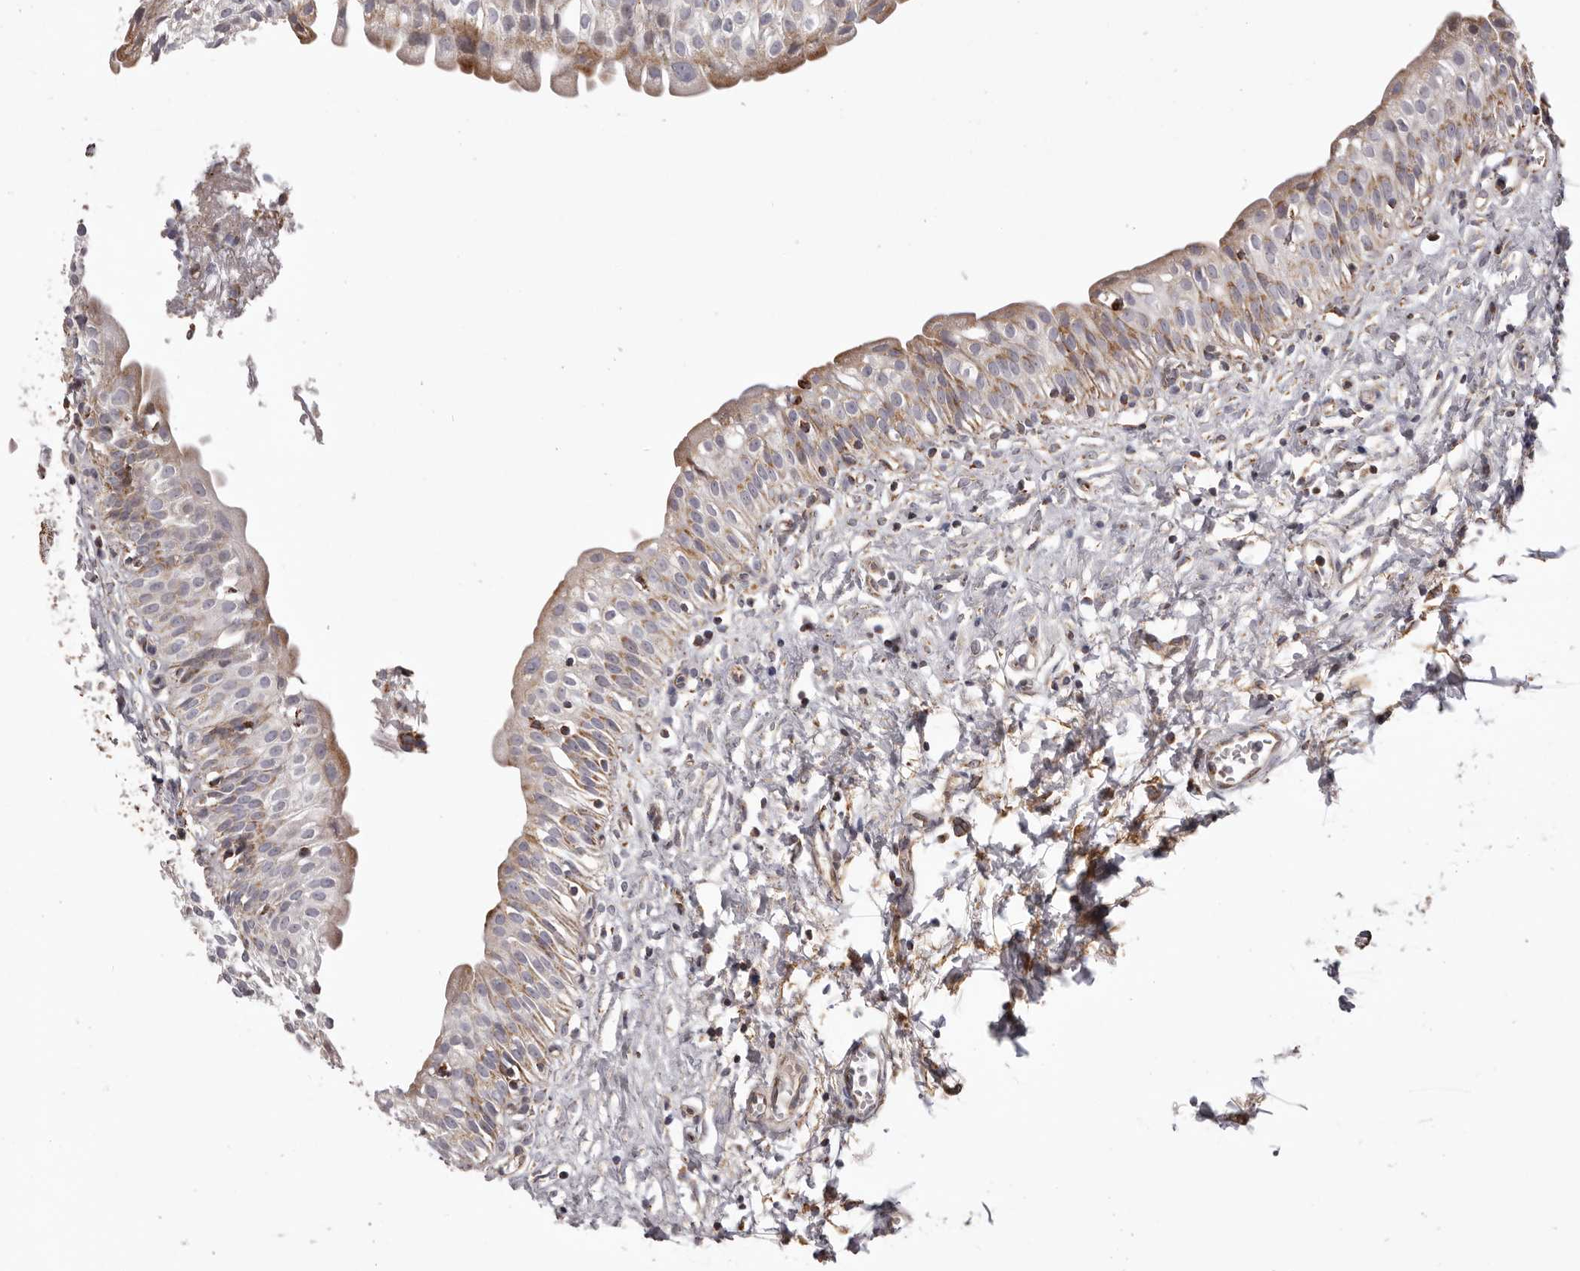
{"staining": {"intensity": "moderate", "quantity": ">75%", "location": "cytoplasmic/membranous"}, "tissue": "urinary bladder", "cell_type": "Urothelial cells", "image_type": "normal", "snomed": [{"axis": "morphology", "description": "Normal tissue, NOS"}, {"axis": "topography", "description": "Urinary bladder"}], "caption": "Brown immunohistochemical staining in normal urinary bladder exhibits moderate cytoplasmic/membranous positivity in approximately >75% of urothelial cells.", "gene": "CHRM2", "patient": {"sex": "male", "age": 51}}